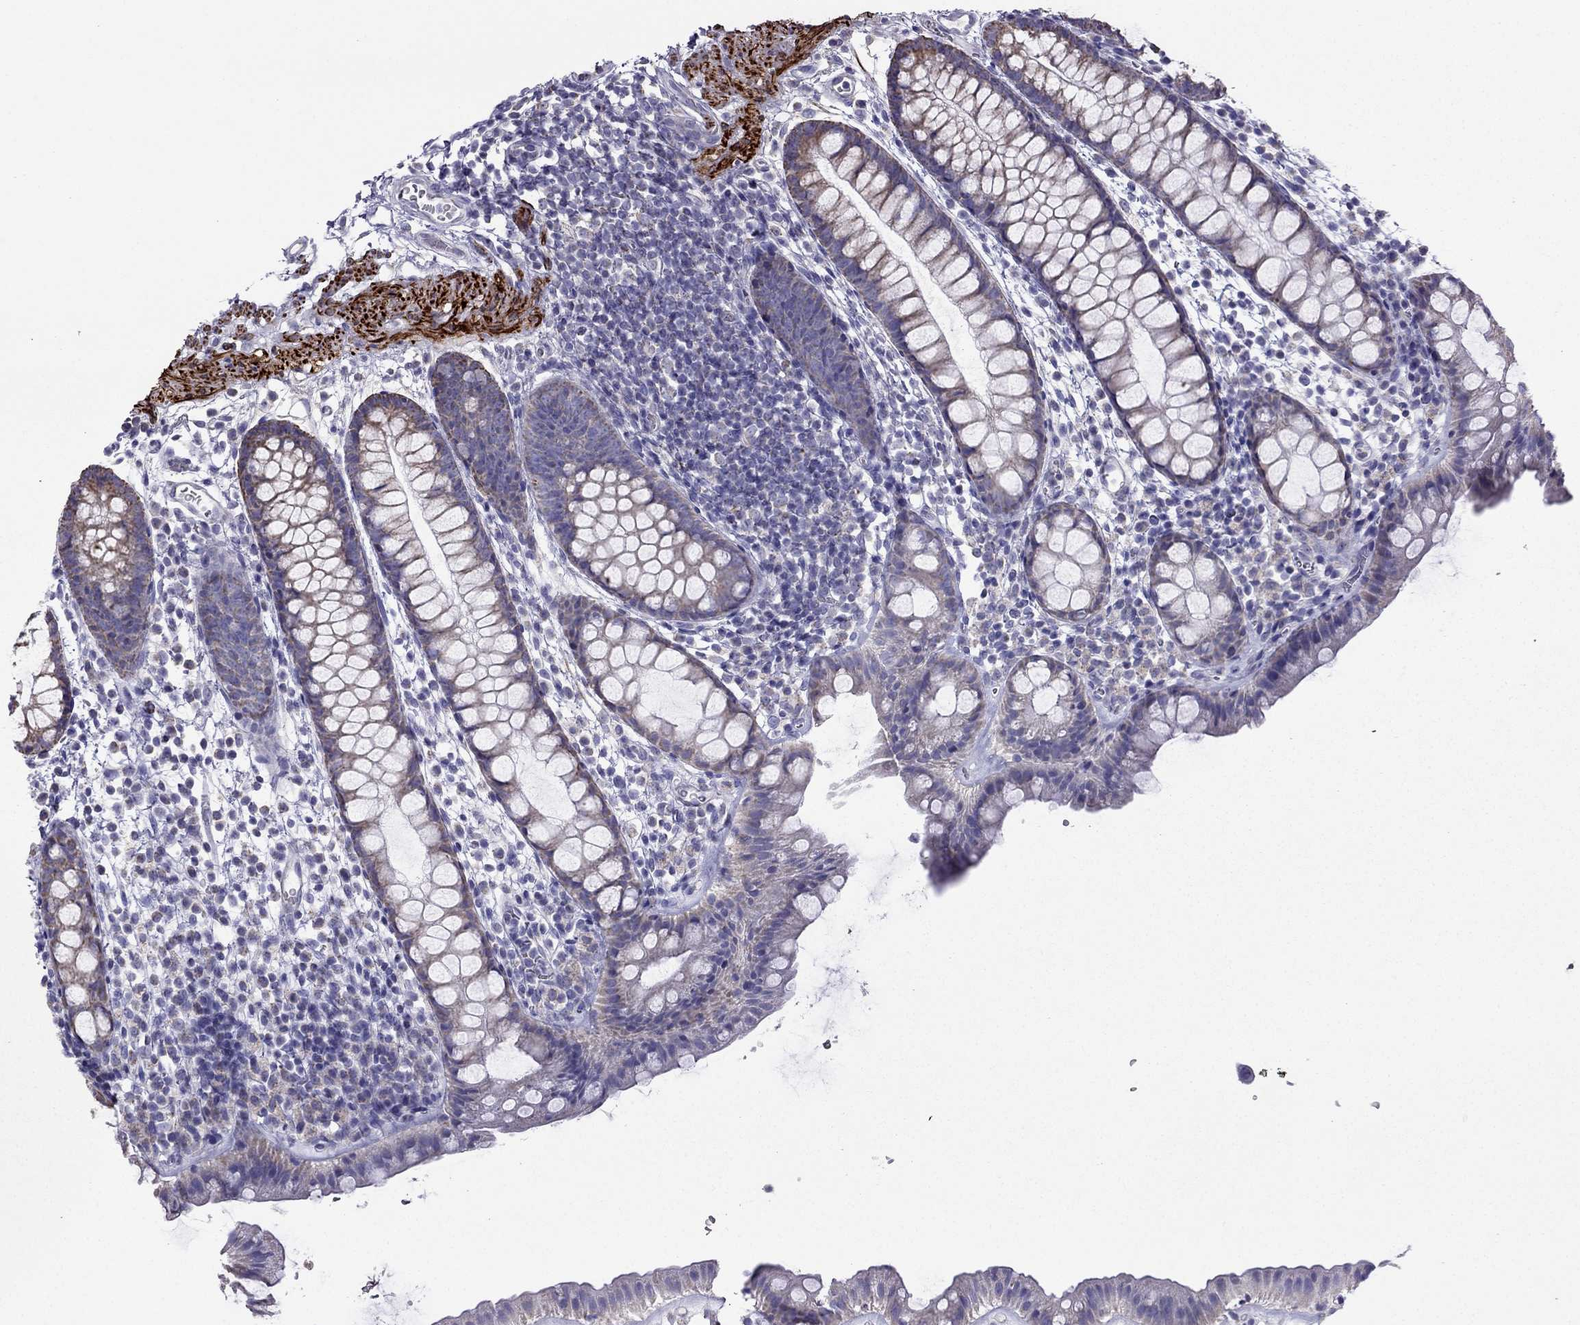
{"staining": {"intensity": "negative", "quantity": "none", "location": "none"}, "tissue": "rectum", "cell_type": "Glandular cells", "image_type": "normal", "snomed": [{"axis": "morphology", "description": "Normal tissue, NOS"}, {"axis": "topography", "description": "Rectum"}], "caption": "Immunohistochemical staining of benign rectum exhibits no significant positivity in glandular cells. Nuclei are stained in blue.", "gene": "DSC1", "patient": {"sex": "male", "age": 57}}